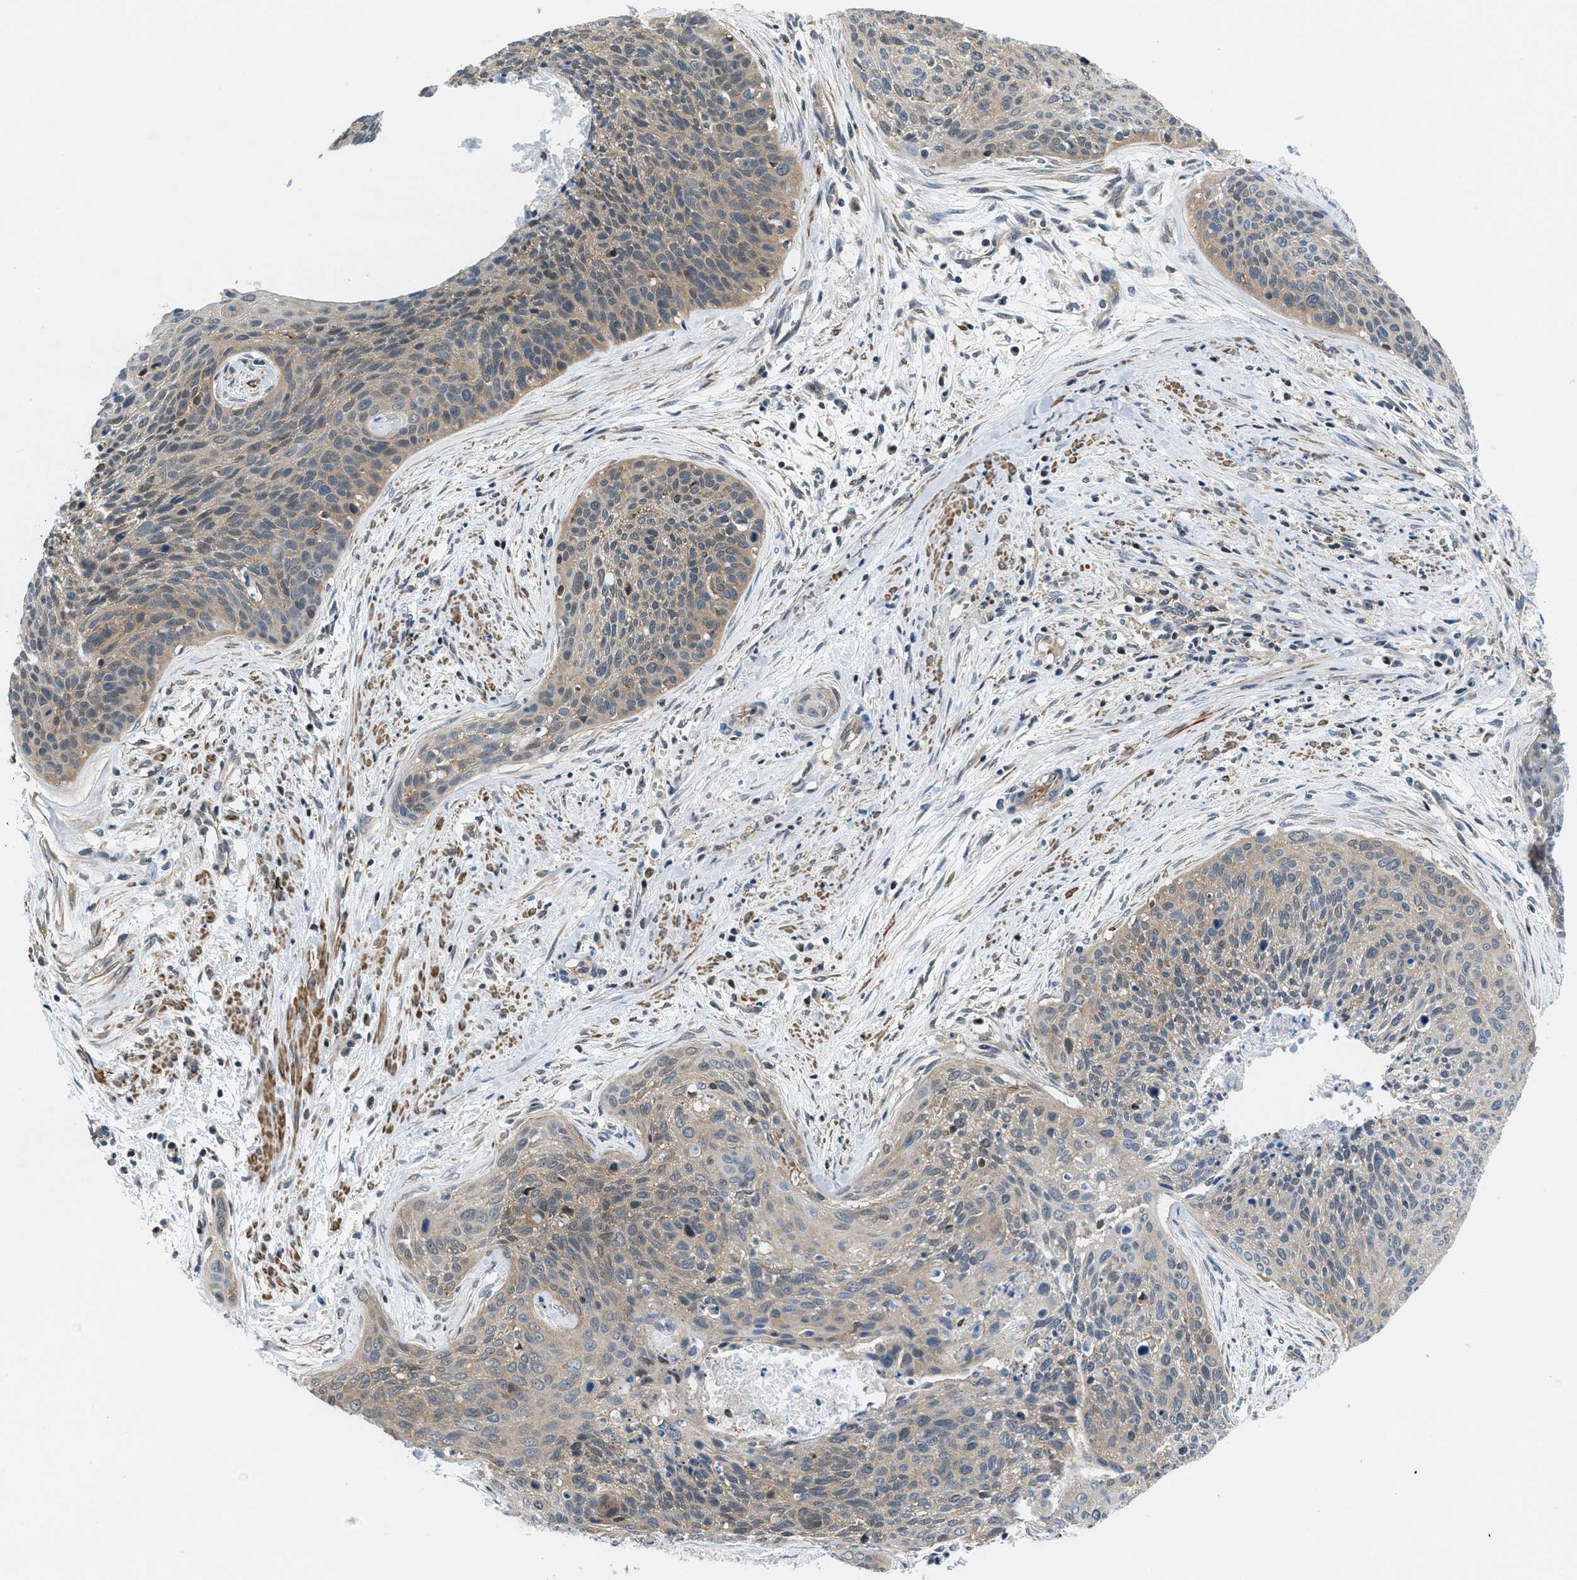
{"staining": {"intensity": "weak", "quantity": "25%-75%", "location": "cytoplasmic/membranous,nuclear"}, "tissue": "cervical cancer", "cell_type": "Tumor cells", "image_type": "cancer", "snomed": [{"axis": "morphology", "description": "Squamous cell carcinoma, NOS"}, {"axis": "topography", "description": "Cervix"}], "caption": "This image displays immunohistochemistry (IHC) staining of cervical squamous cell carcinoma, with low weak cytoplasmic/membranous and nuclear positivity in about 25%-75% of tumor cells.", "gene": "PIP5K1C", "patient": {"sex": "female", "age": 55}}